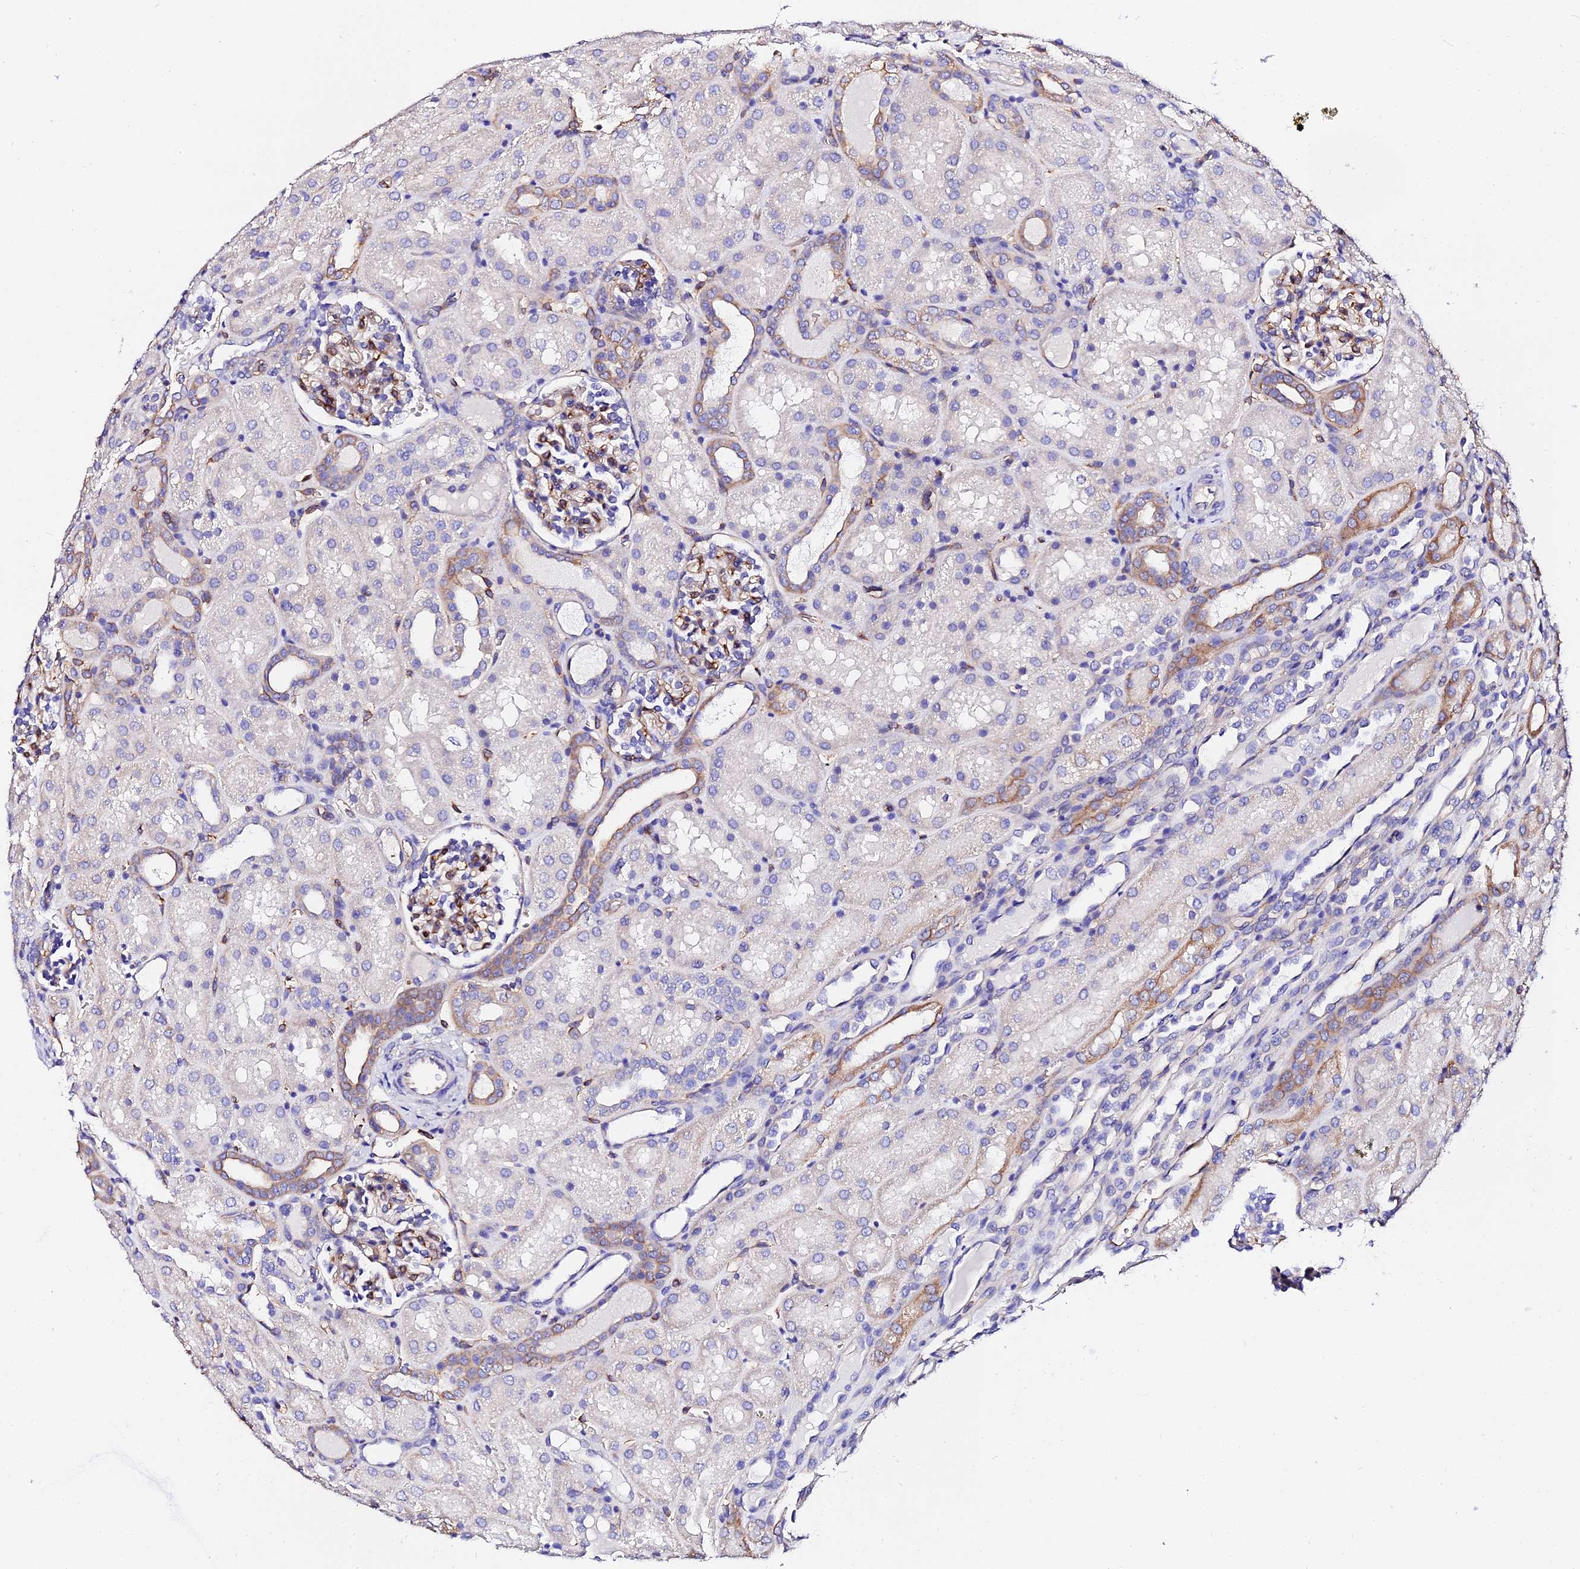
{"staining": {"intensity": "moderate", "quantity": "25%-75%", "location": "cytoplasmic/membranous"}, "tissue": "kidney", "cell_type": "Cells in glomeruli", "image_type": "normal", "snomed": [{"axis": "morphology", "description": "Normal tissue, NOS"}, {"axis": "topography", "description": "Kidney"}], "caption": "This micrograph shows IHC staining of benign kidney, with medium moderate cytoplasmic/membranous positivity in about 25%-75% of cells in glomeruli.", "gene": "DAW1", "patient": {"sex": "male", "age": 1}}